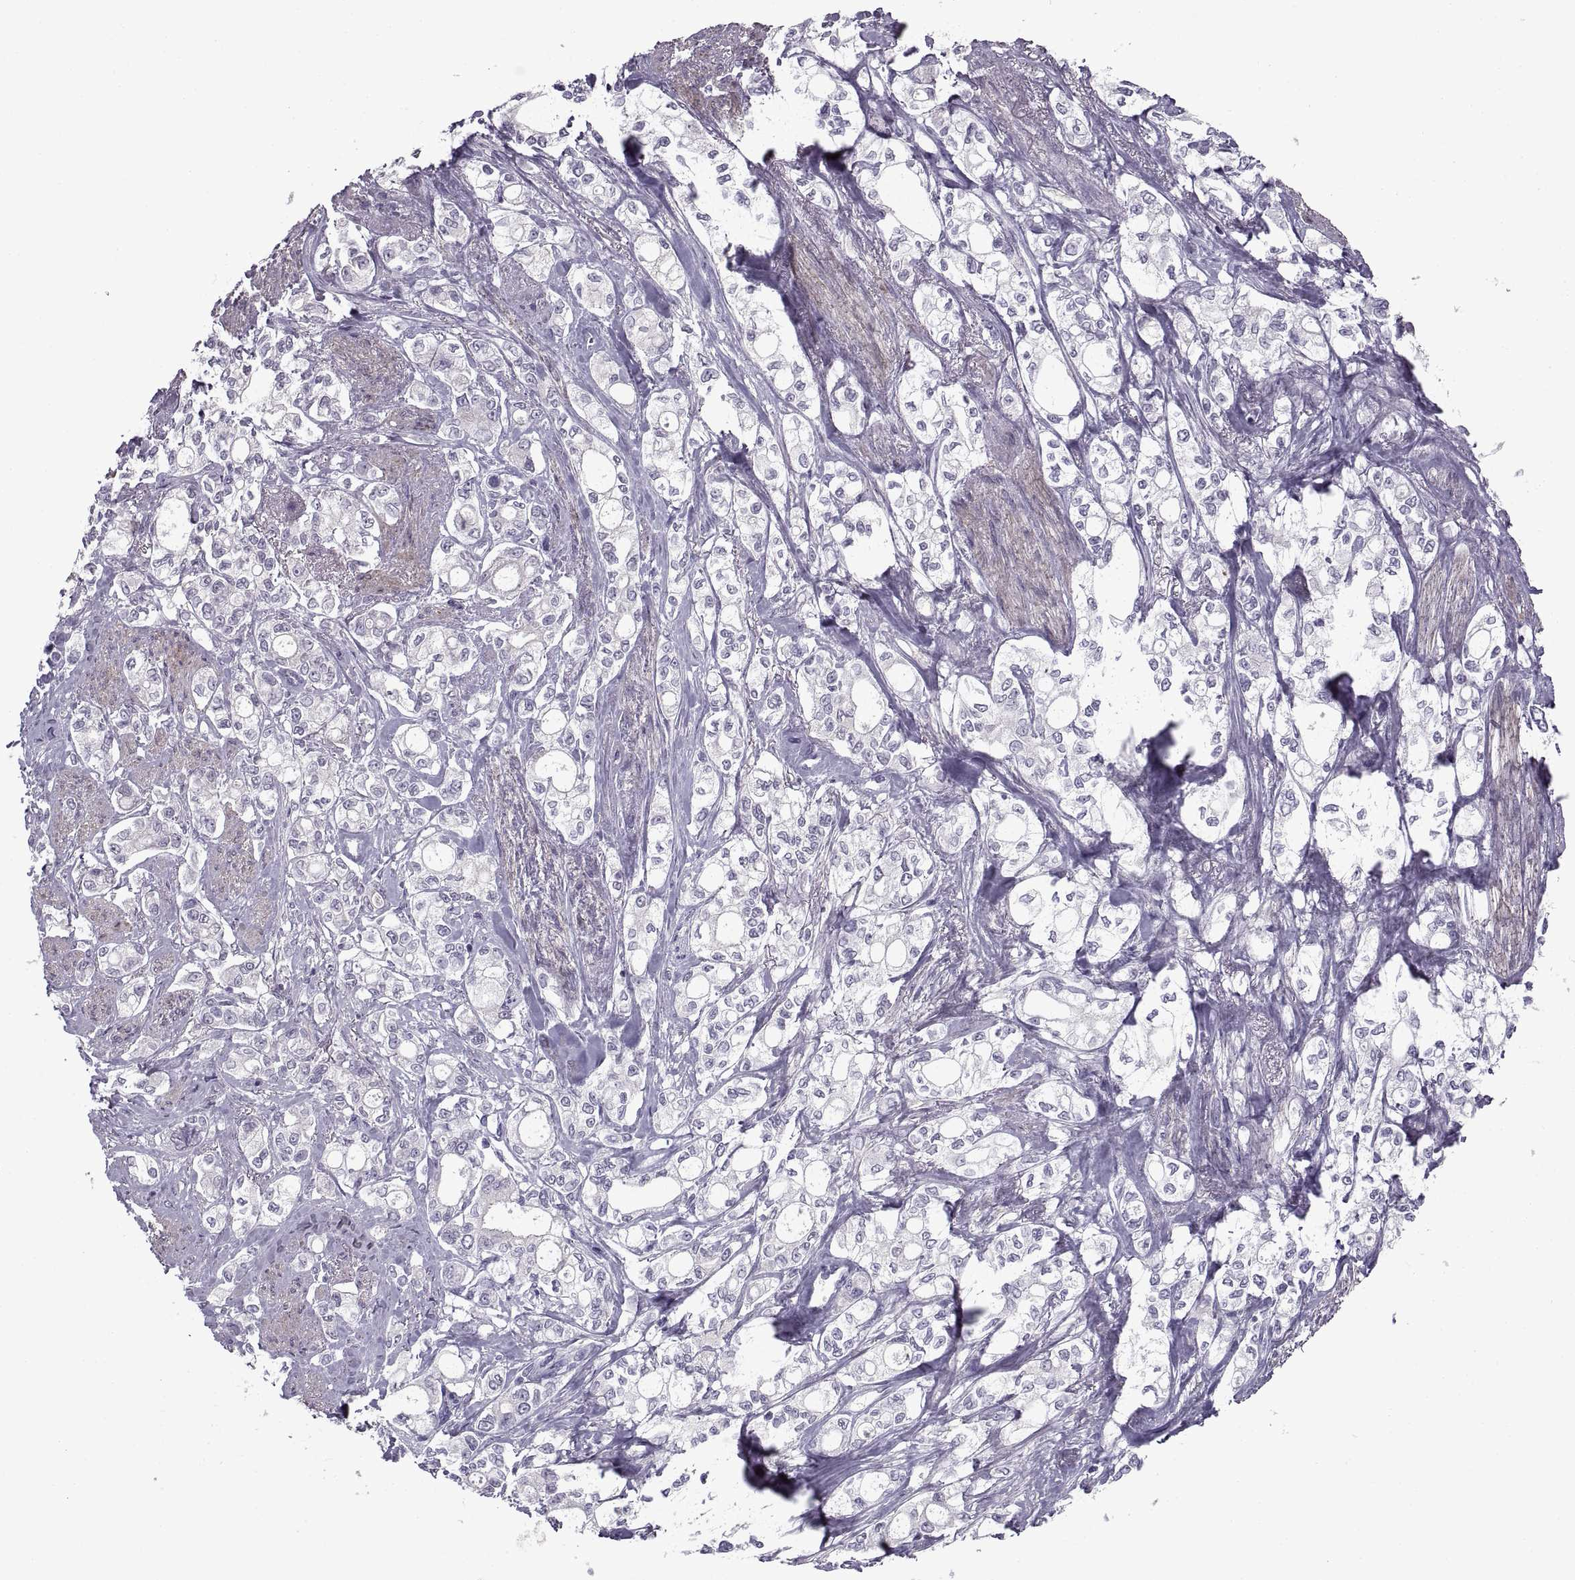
{"staining": {"intensity": "negative", "quantity": "none", "location": "none"}, "tissue": "stomach cancer", "cell_type": "Tumor cells", "image_type": "cancer", "snomed": [{"axis": "morphology", "description": "Adenocarcinoma, NOS"}, {"axis": "topography", "description": "Stomach"}], "caption": "IHC of stomach adenocarcinoma demonstrates no staining in tumor cells.", "gene": "BSPH1", "patient": {"sex": "male", "age": 63}}